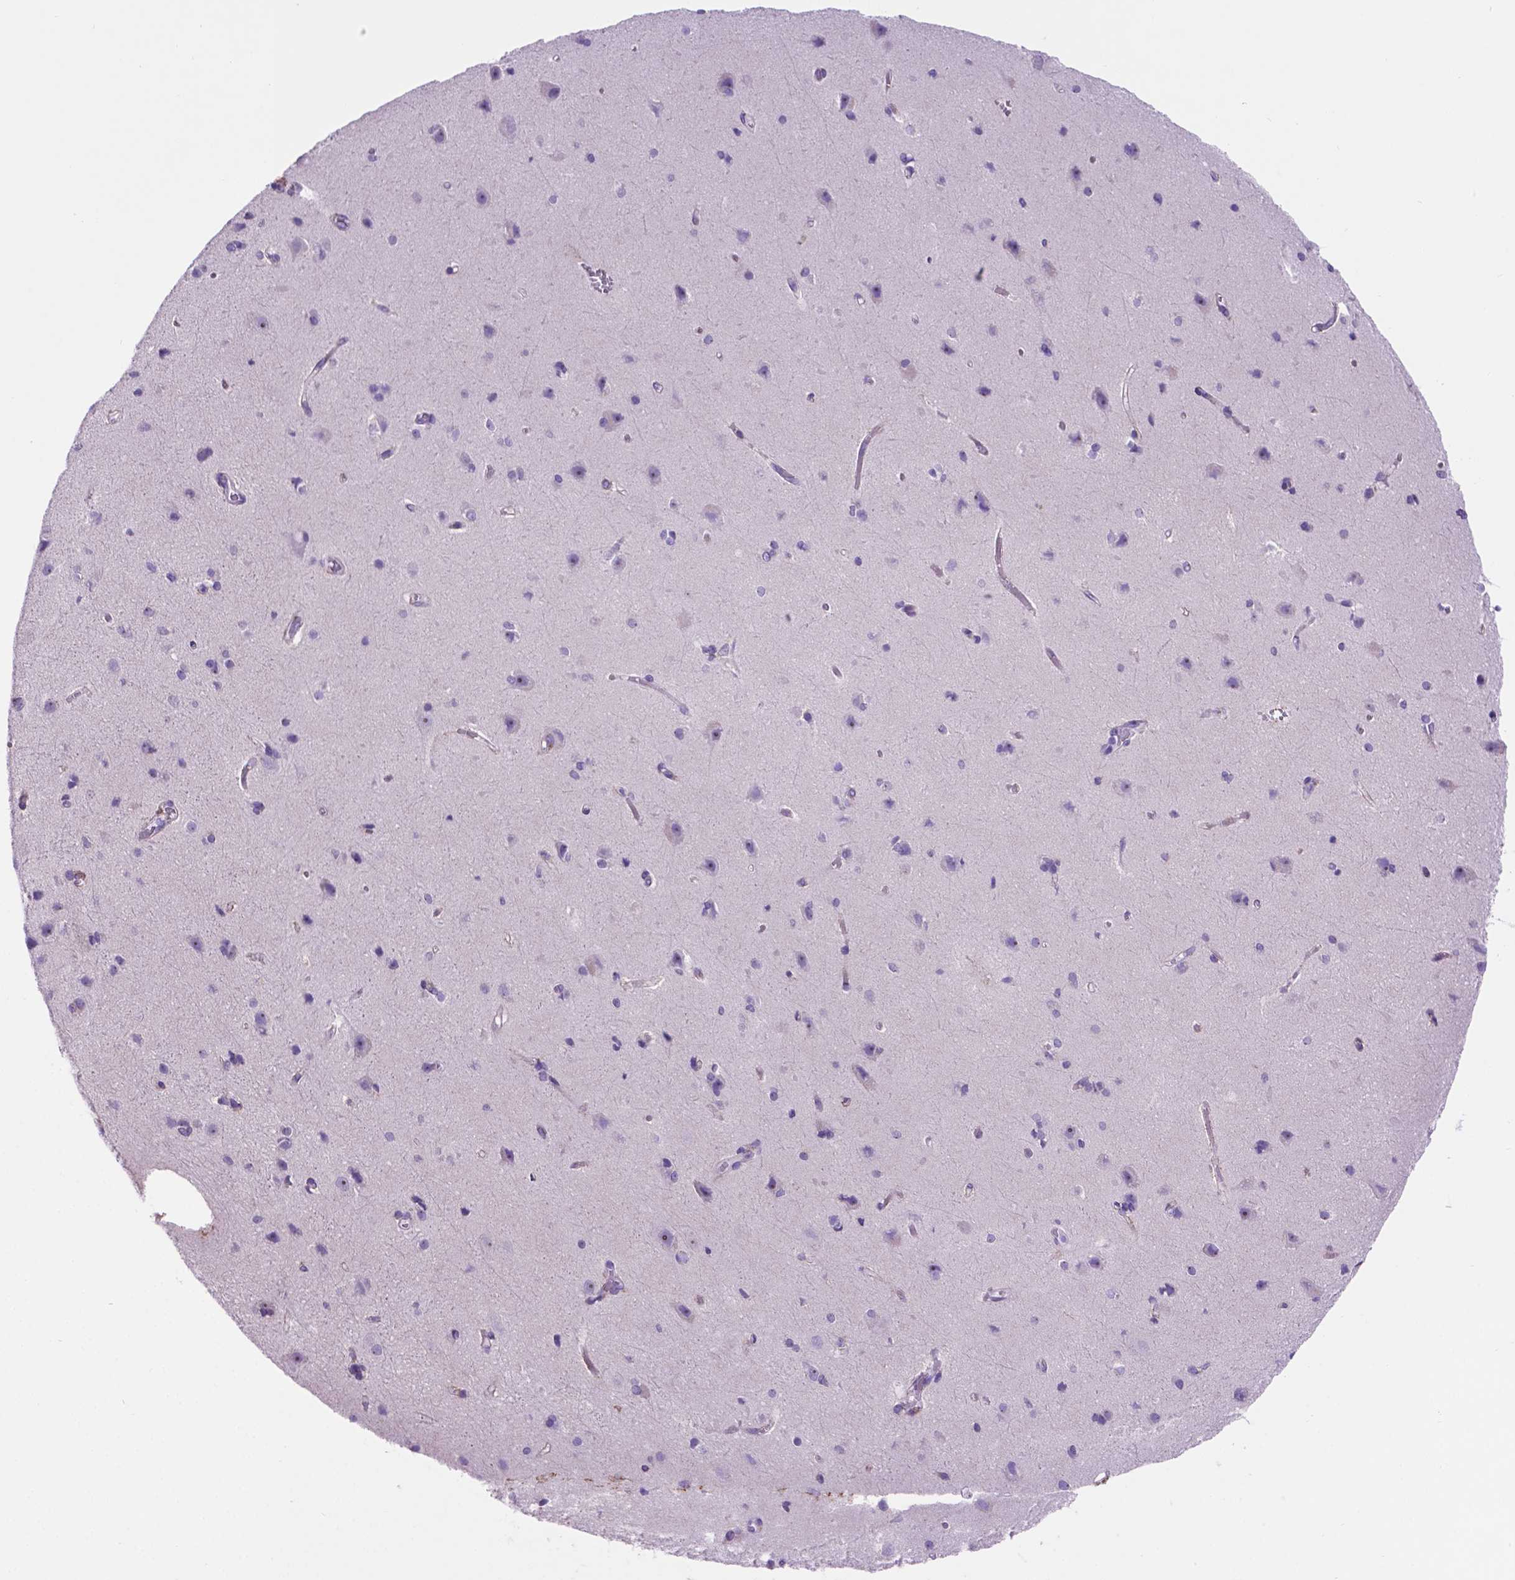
{"staining": {"intensity": "negative", "quantity": "none", "location": "none"}, "tissue": "cerebral cortex", "cell_type": "Endothelial cells", "image_type": "normal", "snomed": [{"axis": "morphology", "description": "Normal tissue, NOS"}, {"axis": "topography", "description": "Cerebral cortex"}], "caption": "Endothelial cells are negative for protein expression in unremarkable human cerebral cortex. (Stains: DAB (3,3'-diaminobenzidine) immunohistochemistry (IHC) with hematoxylin counter stain, Microscopy: brightfield microscopy at high magnification).", "gene": "SPDYA", "patient": {"sex": "male", "age": 37}}